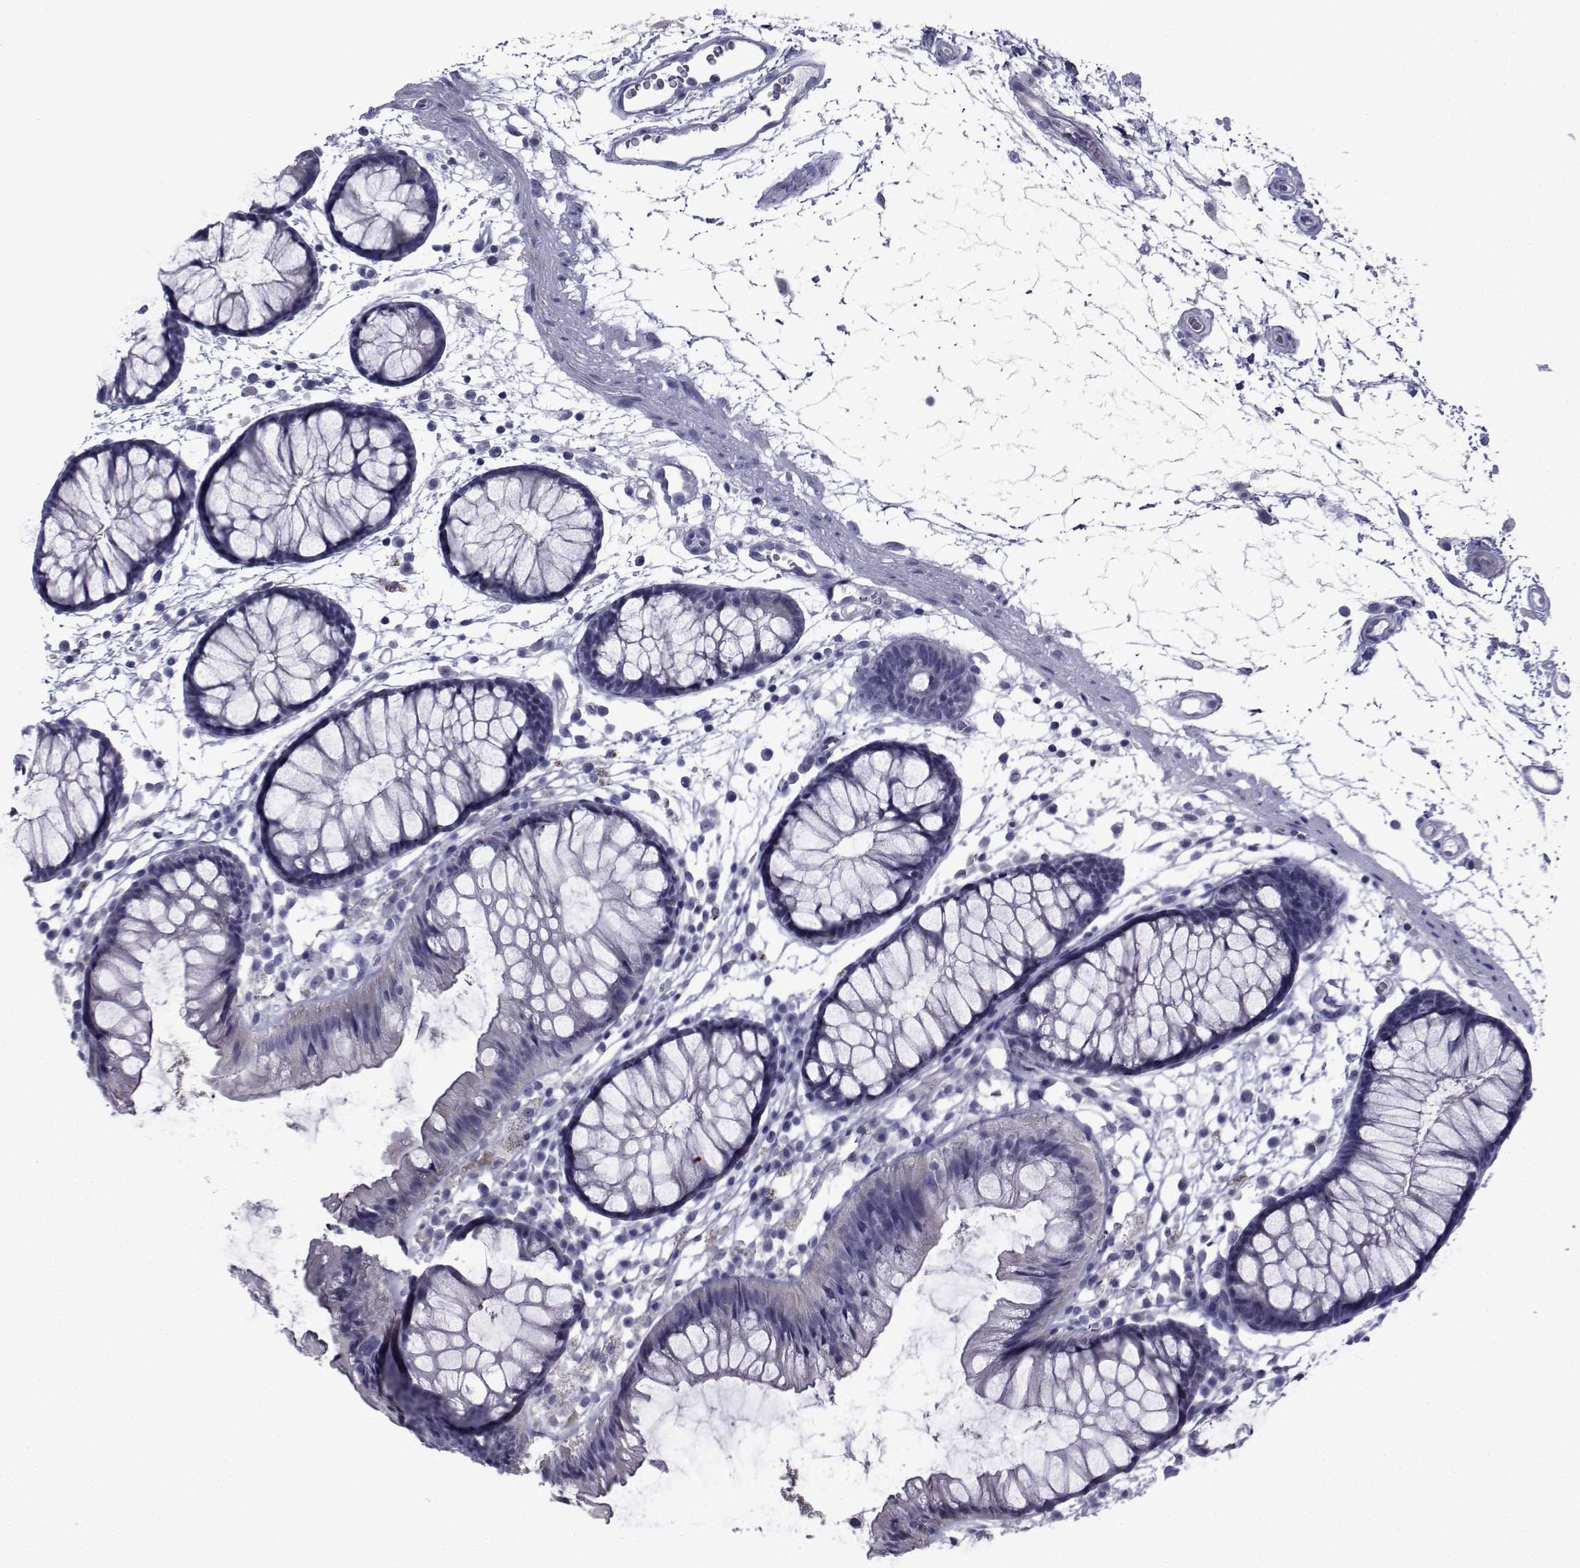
{"staining": {"intensity": "negative", "quantity": "none", "location": "none"}, "tissue": "colon", "cell_type": "Endothelial cells", "image_type": "normal", "snomed": [{"axis": "morphology", "description": "Normal tissue, NOS"}, {"axis": "morphology", "description": "Adenocarcinoma, NOS"}, {"axis": "topography", "description": "Colon"}], "caption": "DAB immunohistochemical staining of benign human colon demonstrates no significant staining in endothelial cells. (DAB IHC, high magnification).", "gene": "CHRNA1", "patient": {"sex": "male", "age": 65}}